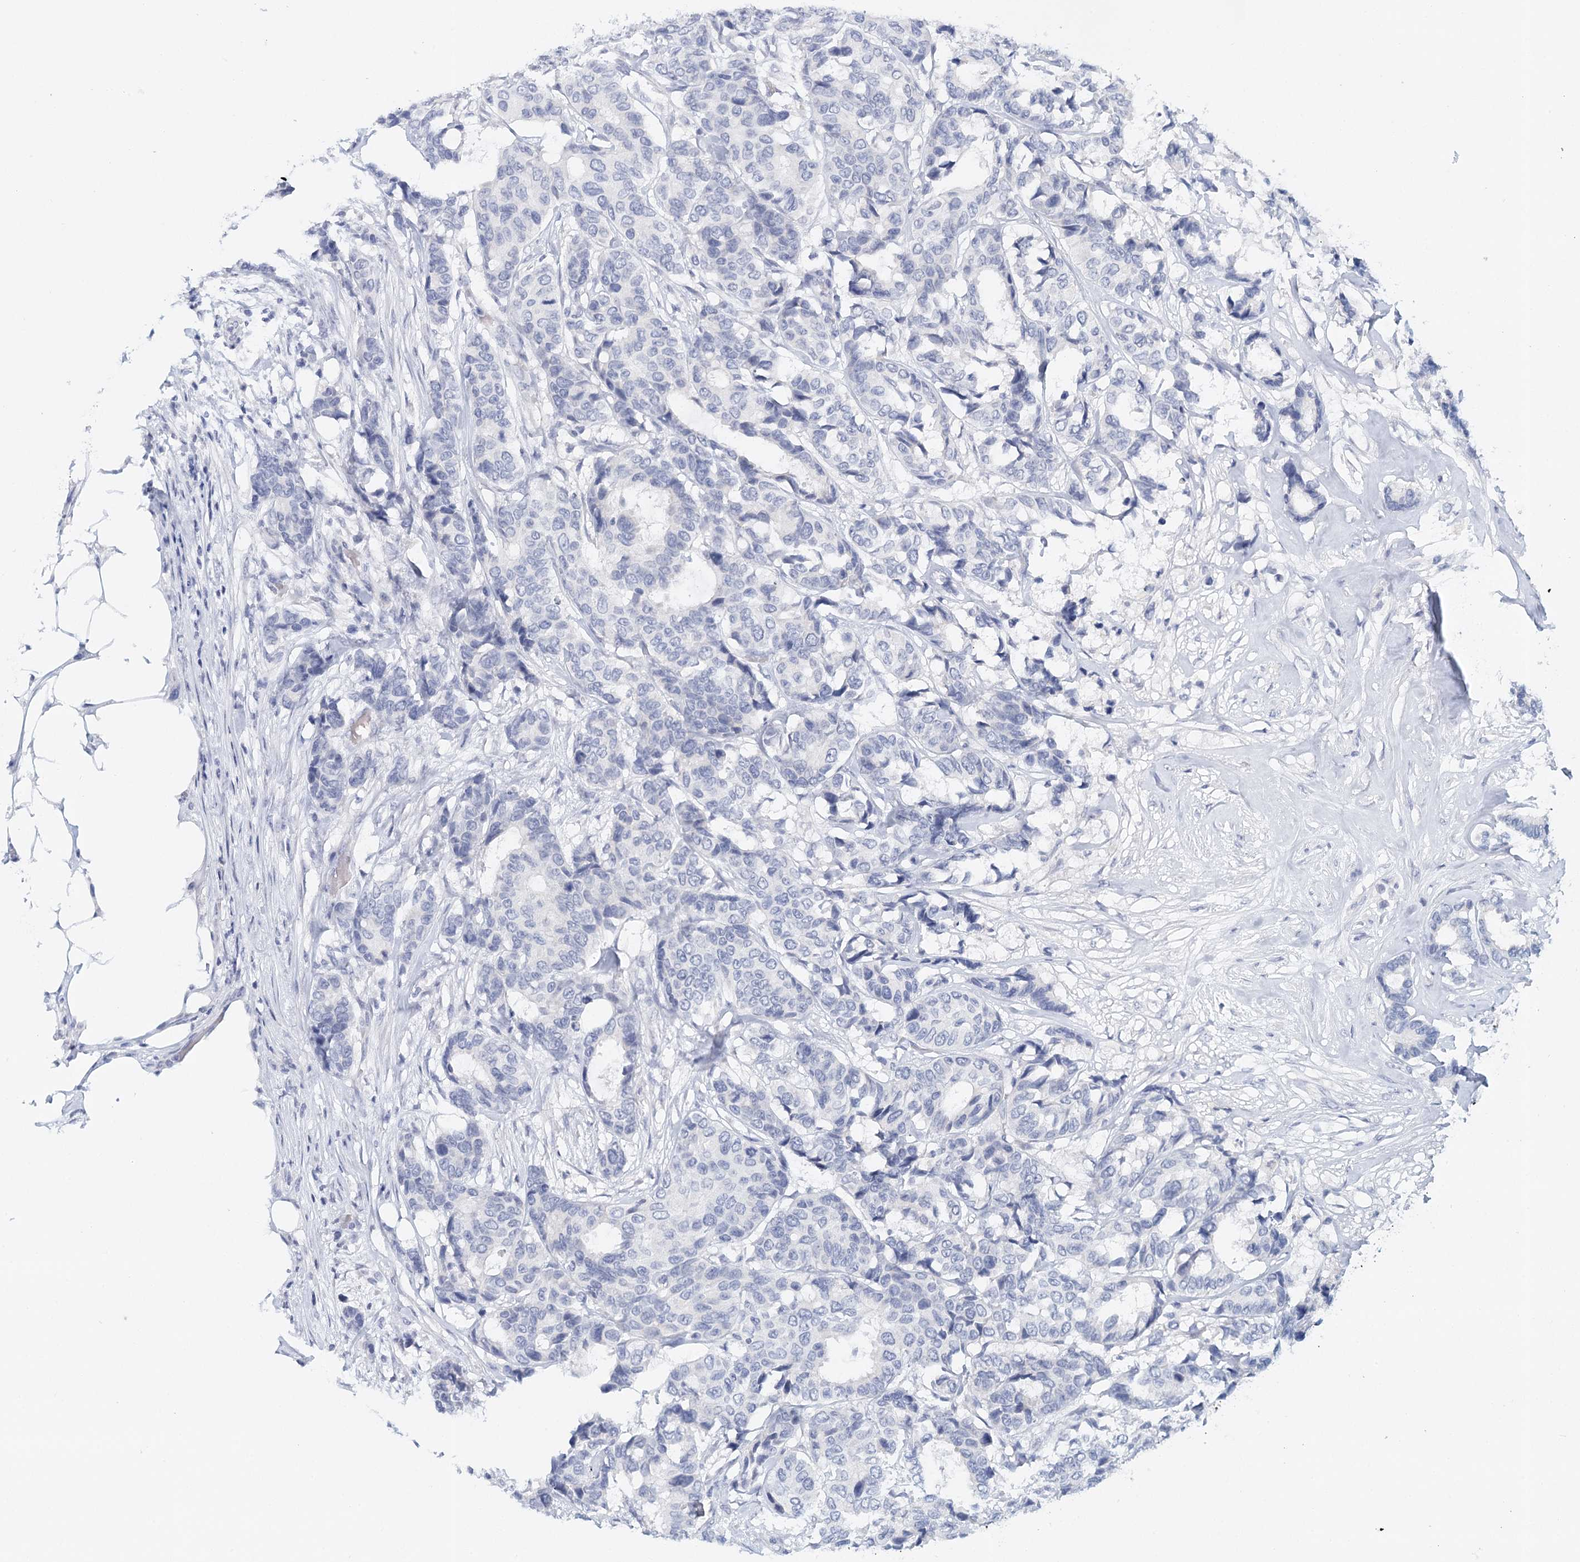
{"staining": {"intensity": "negative", "quantity": "none", "location": "none"}, "tissue": "breast cancer", "cell_type": "Tumor cells", "image_type": "cancer", "snomed": [{"axis": "morphology", "description": "Duct carcinoma"}, {"axis": "topography", "description": "Breast"}], "caption": "Immunohistochemistry (IHC) image of human breast cancer stained for a protein (brown), which reveals no positivity in tumor cells. The staining was performed using DAB (3,3'-diaminobenzidine) to visualize the protein expression in brown, while the nuclei were stained in blue with hematoxylin (Magnification: 20x).", "gene": "HSPA4L", "patient": {"sex": "female", "age": 87}}